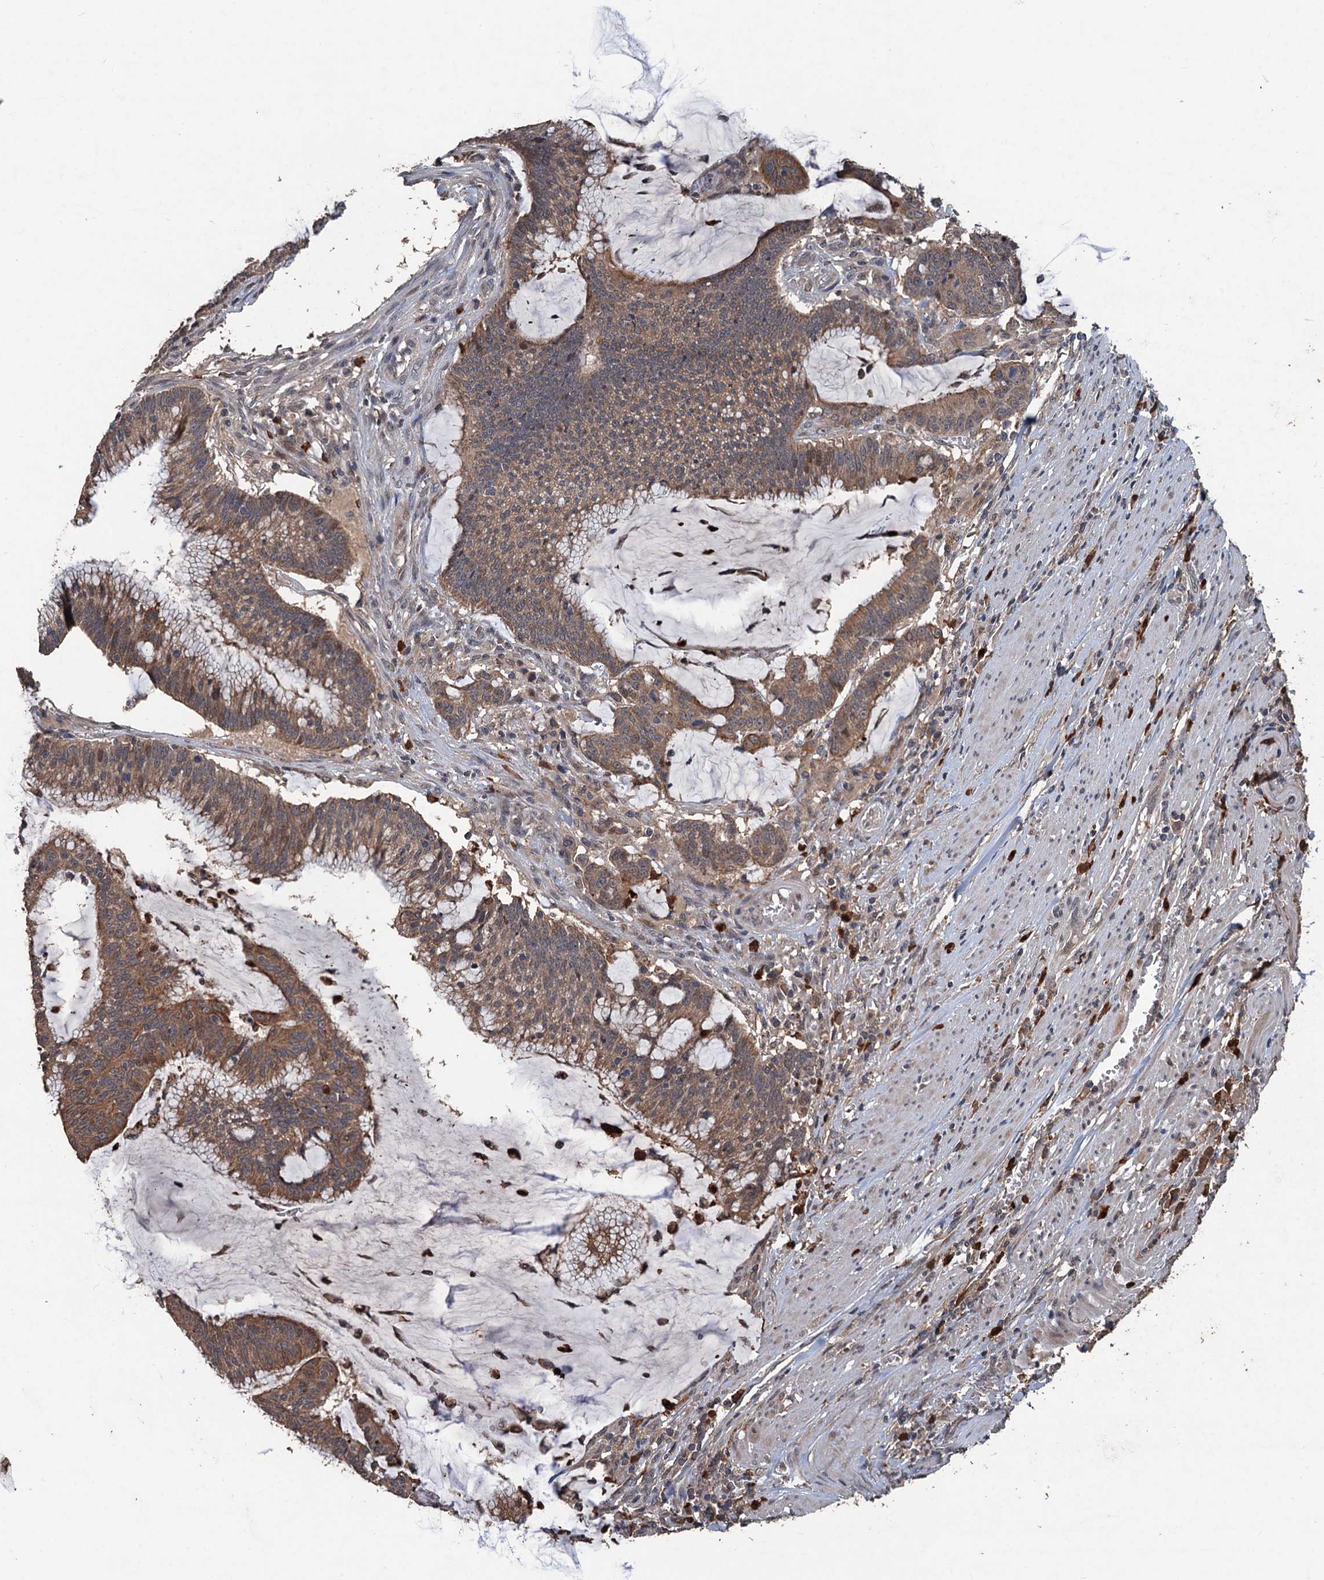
{"staining": {"intensity": "moderate", "quantity": ">75%", "location": "cytoplasmic/membranous"}, "tissue": "colorectal cancer", "cell_type": "Tumor cells", "image_type": "cancer", "snomed": [{"axis": "morphology", "description": "Adenocarcinoma, NOS"}, {"axis": "topography", "description": "Rectum"}], "caption": "Human adenocarcinoma (colorectal) stained with a brown dye shows moderate cytoplasmic/membranous positive positivity in about >75% of tumor cells.", "gene": "ZNF438", "patient": {"sex": "female", "age": 77}}